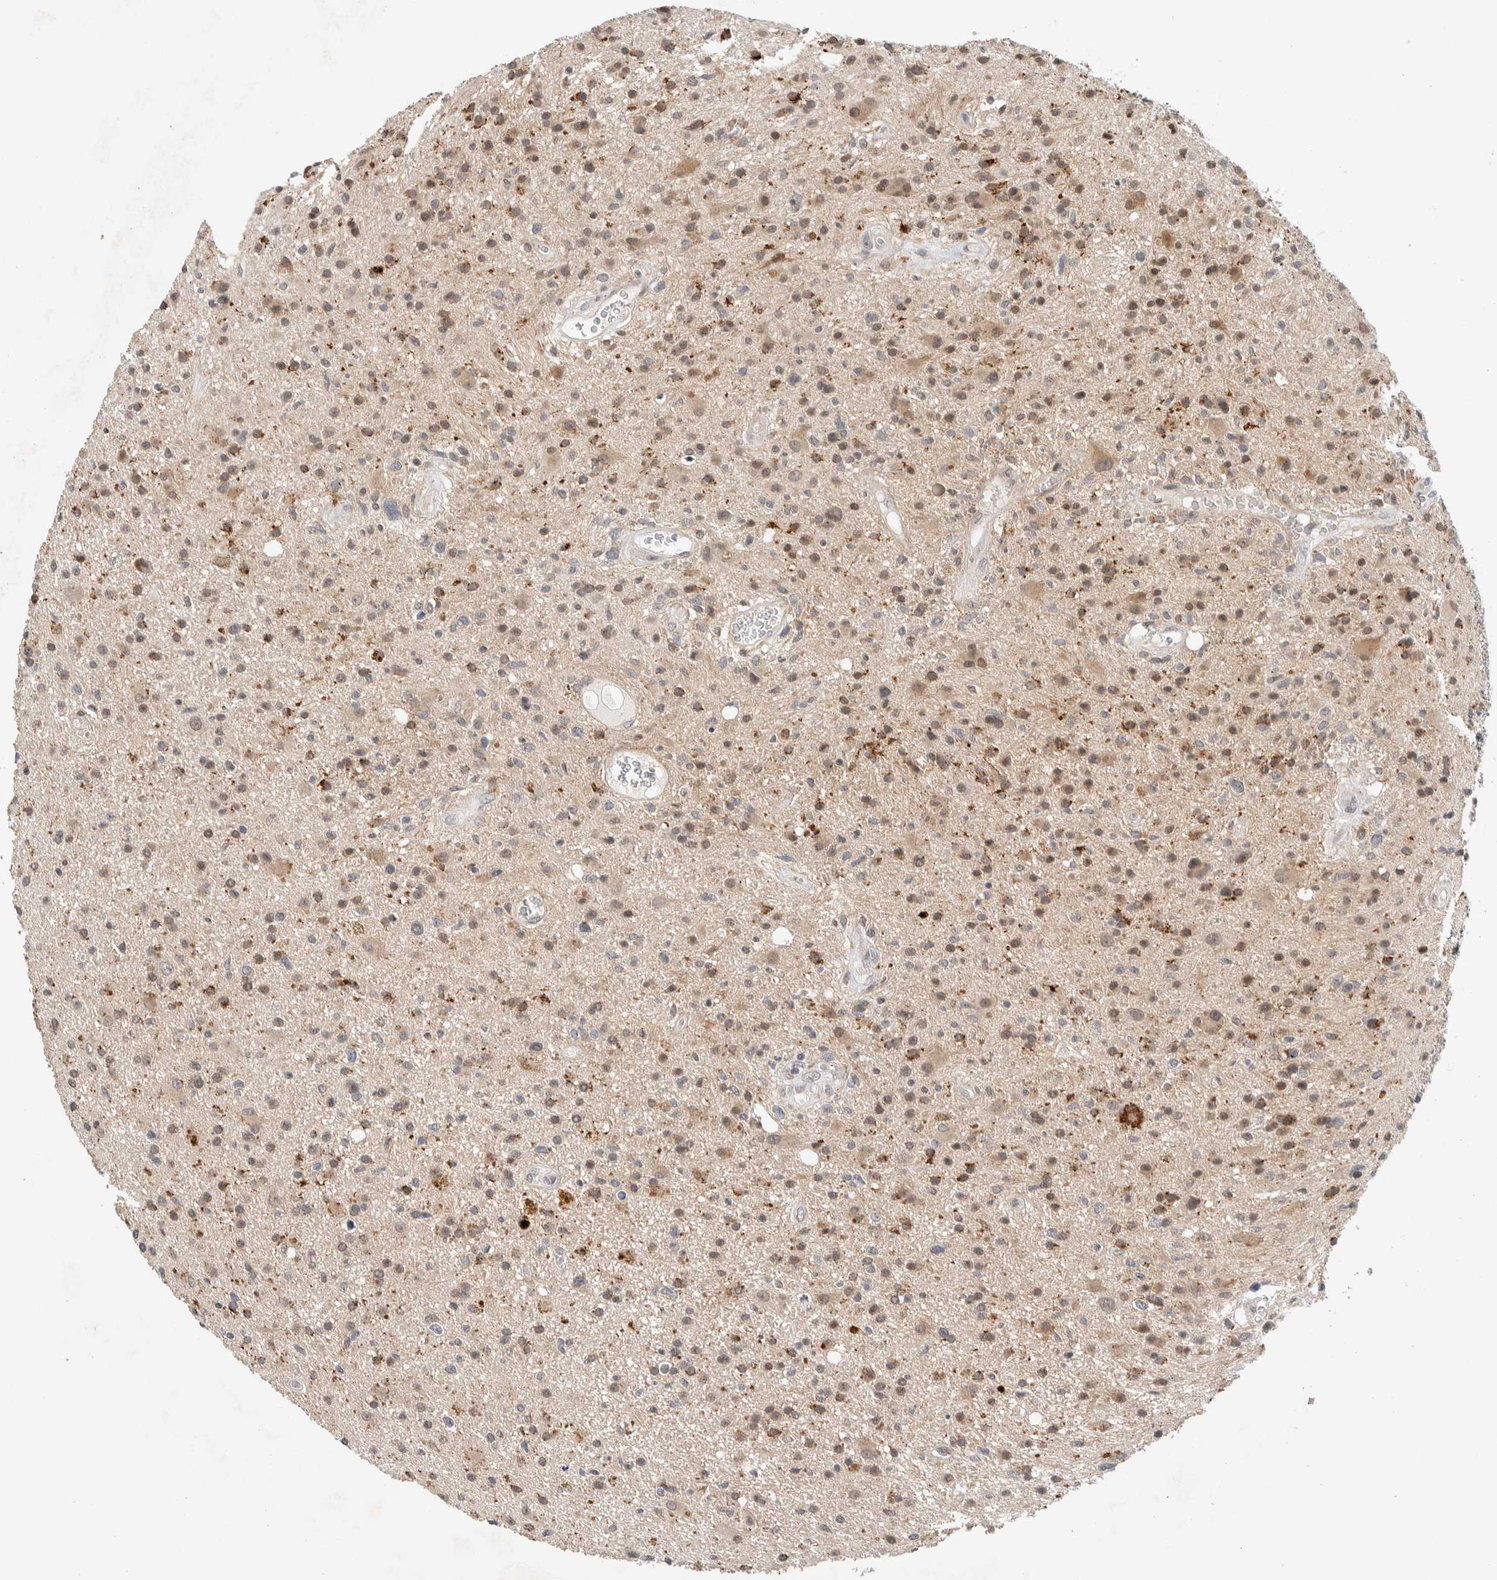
{"staining": {"intensity": "weak", "quantity": ">75%", "location": "cytoplasmic/membranous,nuclear"}, "tissue": "glioma", "cell_type": "Tumor cells", "image_type": "cancer", "snomed": [{"axis": "morphology", "description": "Glioma, malignant, High grade"}, {"axis": "topography", "description": "Brain"}], "caption": "Protein positivity by immunohistochemistry (IHC) exhibits weak cytoplasmic/membranous and nuclear positivity in about >75% of tumor cells in glioma.", "gene": "KCNK1", "patient": {"sex": "male", "age": 33}}